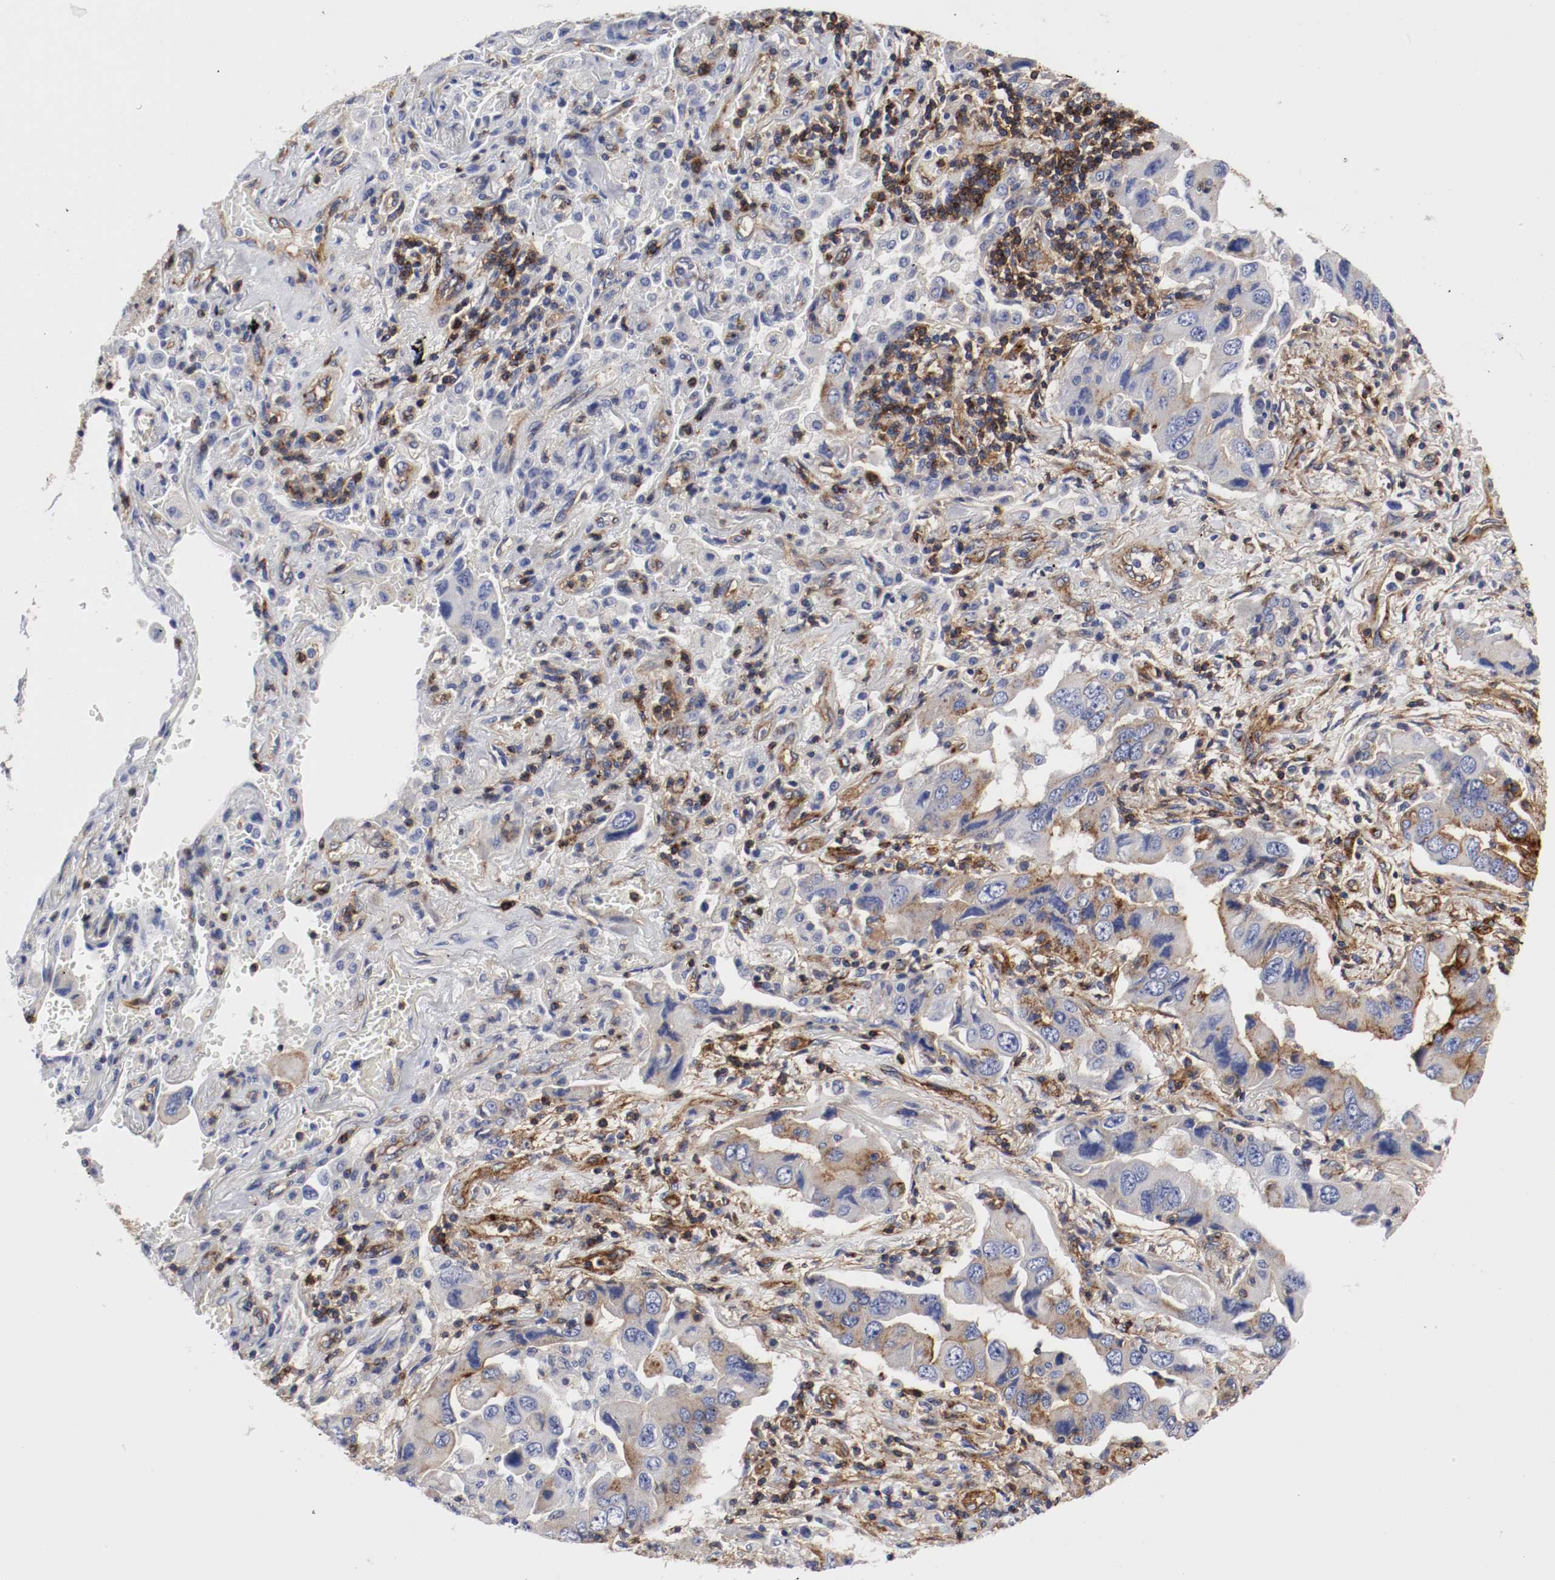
{"staining": {"intensity": "moderate", "quantity": "25%-75%", "location": "cytoplasmic/membranous"}, "tissue": "lung cancer", "cell_type": "Tumor cells", "image_type": "cancer", "snomed": [{"axis": "morphology", "description": "Adenocarcinoma, NOS"}, {"axis": "topography", "description": "Lung"}], "caption": "Immunohistochemistry (IHC) of lung cancer (adenocarcinoma) displays medium levels of moderate cytoplasmic/membranous staining in about 25%-75% of tumor cells. (Stains: DAB (3,3'-diaminobenzidine) in brown, nuclei in blue, Microscopy: brightfield microscopy at high magnification).", "gene": "IFITM1", "patient": {"sex": "female", "age": 65}}